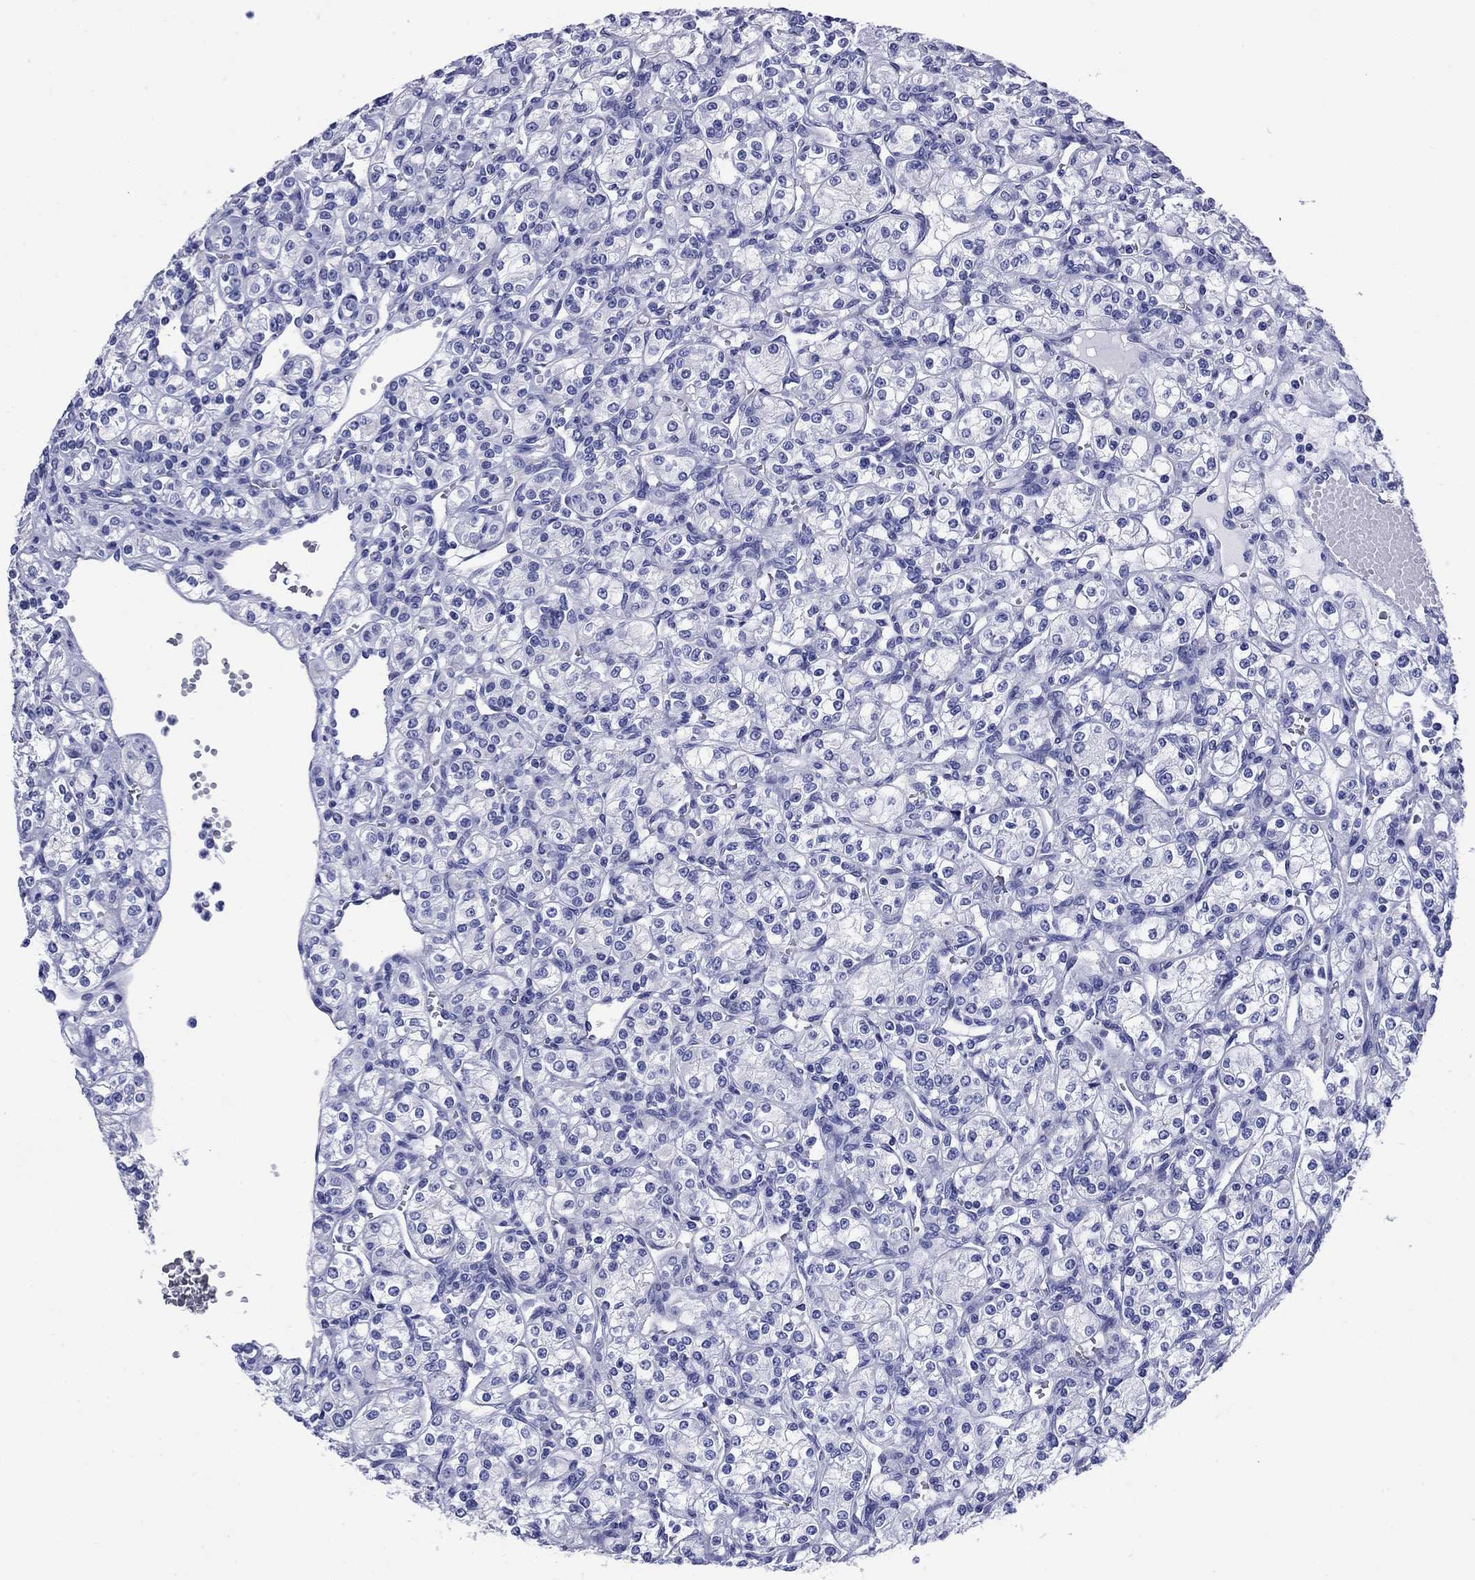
{"staining": {"intensity": "negative", "quantity": "none", "location": "none"}, "tissue": "renal cancer", "cell_type": "Tumor cells", "image_type": "cancer", "snomed": [{"axis": "morphology", "description": "Adenocarcinoma, NOS"}, {"axis": "topography", "description": "Kidney"}], "caption": "There is no significant positivity in tumor cells of renal cancer (adenocarcinoma).", "gene": "SLC1A2", "patient": {"sex": "male", "age": 77}}